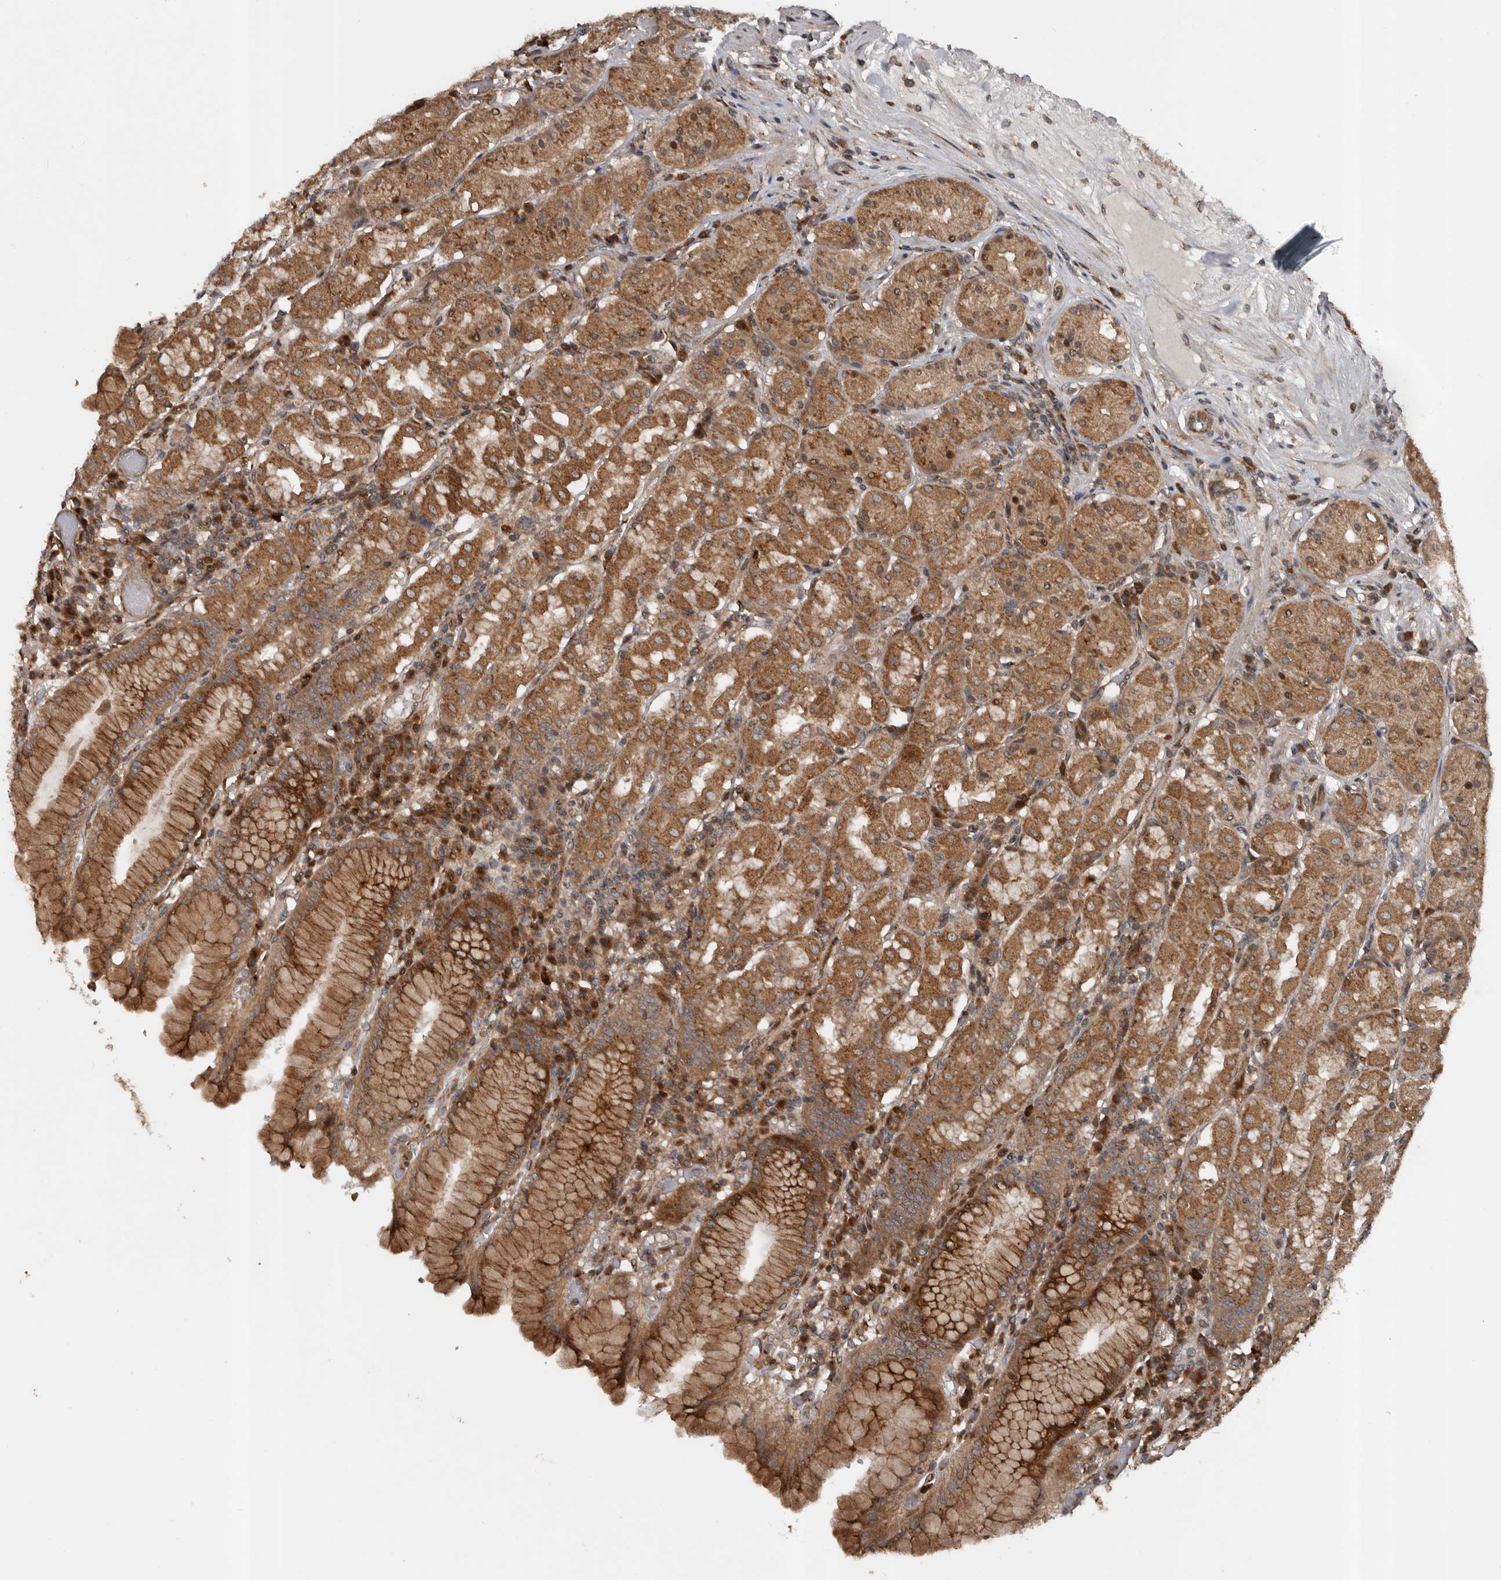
{"staining": {"intensity": "strong", "quantity": ">75%", "location": "cytoplasmic/membranous"}, "tissue": "stomach", "cell_type": "Glandular cells", "image_type": "normal", "snomed": [{"axis": "morphology", "description": "Normal tissue, NOS"}, {"axis": "topography", "description": "Stomach"}, {"axis": "topography", "description": "Stomach, lower"}], "caption": "Immunohistochemistry (IHC) staining of unremarkable stomach, which shows high levels of strong cytoplasmic/membranous expression in about >75% of glandular cells indicating strong cytoplasmic/membranous protein staining. The staining was performed using DAB (3,3'-diaminobenzidine) (brown) for protein detection and nuclei were counterstained in hematoxylin (blue).", "gene": "CCDC190", "patient": {"sex": "female", "age": 56}}